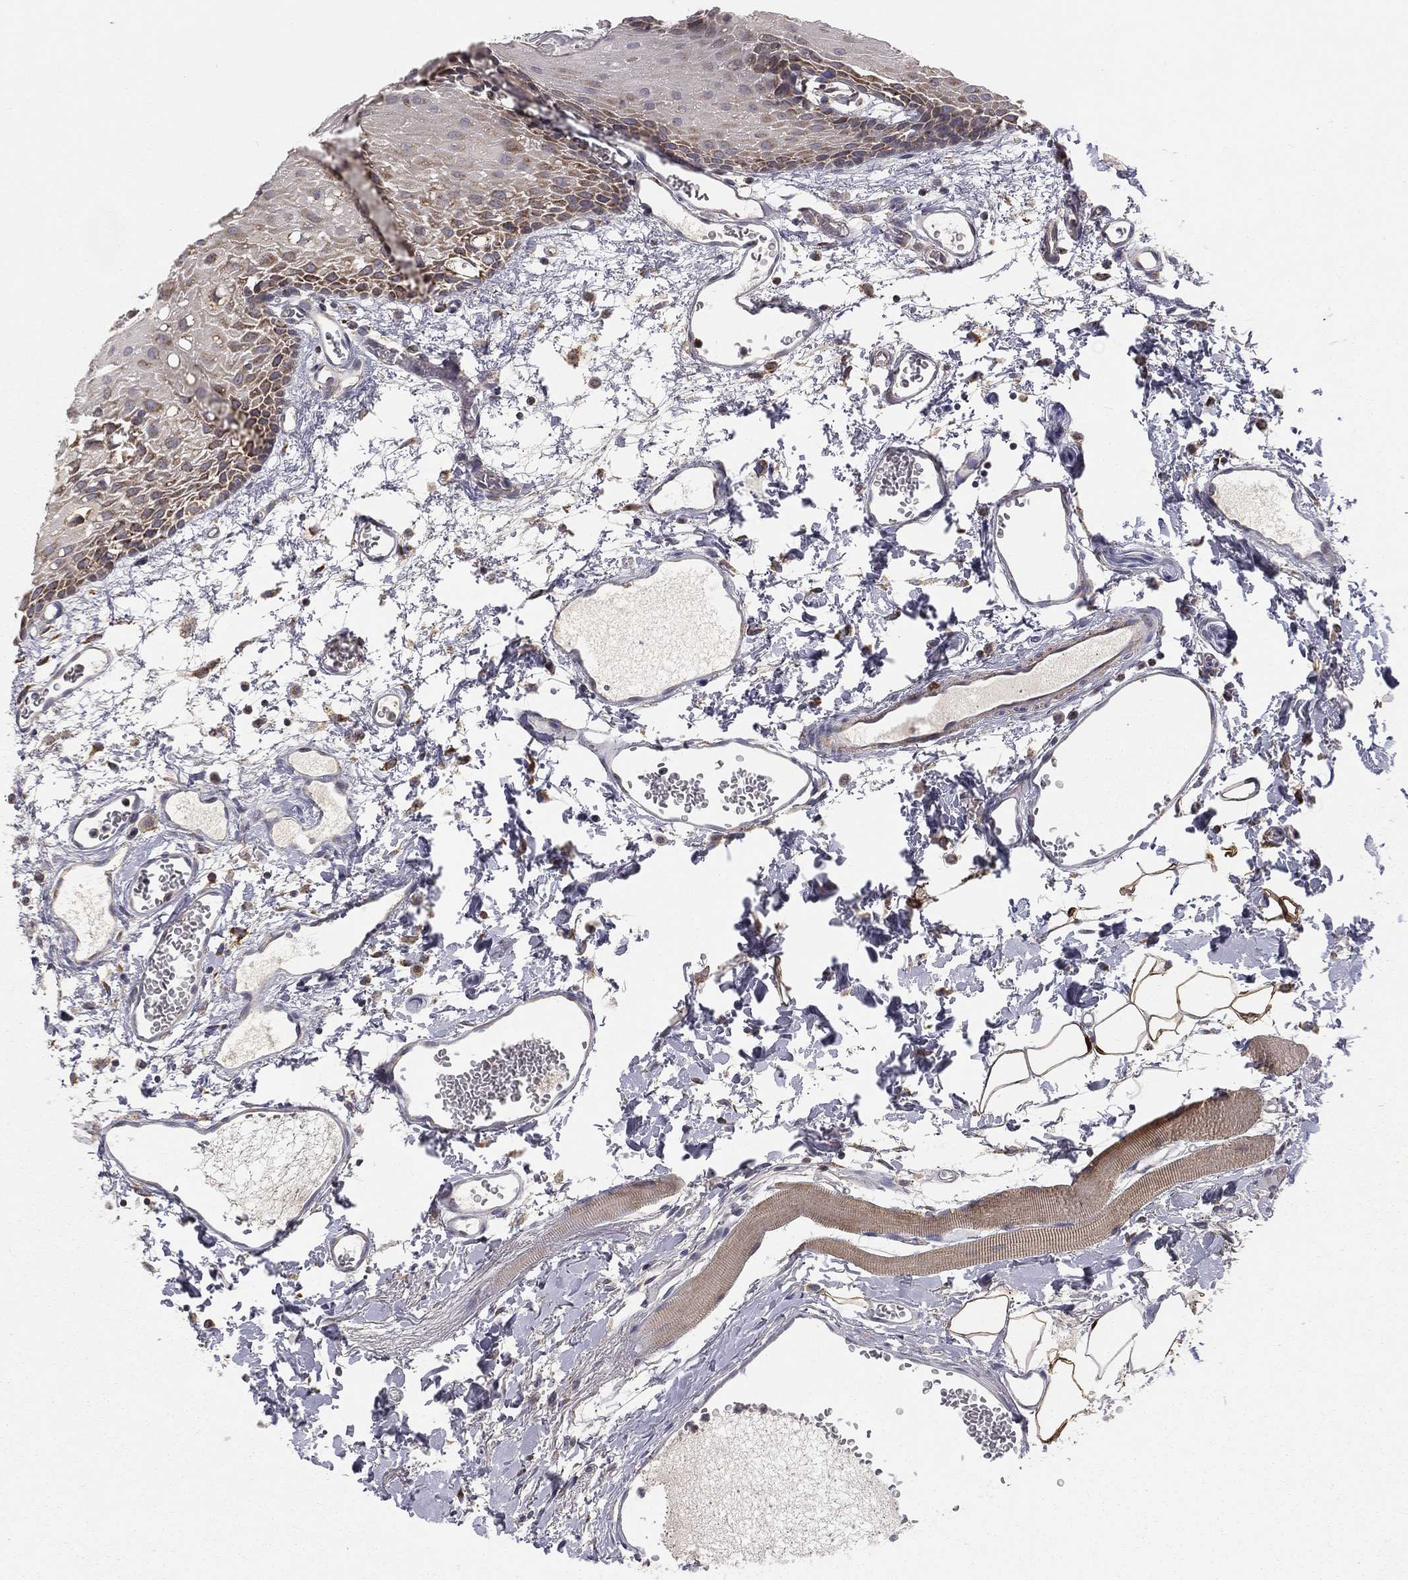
{"staining": {"intensity": "moderate", "quantity": "<25%", "location": "cytoplasmic/membranous"}, "tissue": "oral mucosa", "cell_type": "Squamous epithelial cells", "image_type": "normal", "snomed": [{"axis": "morphology", "description": "Normal tissue, NOS"}, {"axis": "morphology", "description": "Squamous cell carcinoma, NOS"}, {"axis": "topography", "description": "Oral tissue"}, {"axis": "topography", "description": "Head-Neck"}], "caption": "An image of human oral mucosa stained for a protein demonstrates moderate cytoplasmic/membranous brown staining in squamous epithelial cells.", "gene": "GPD1", "patient": {"sex": "female", "age": 70}}